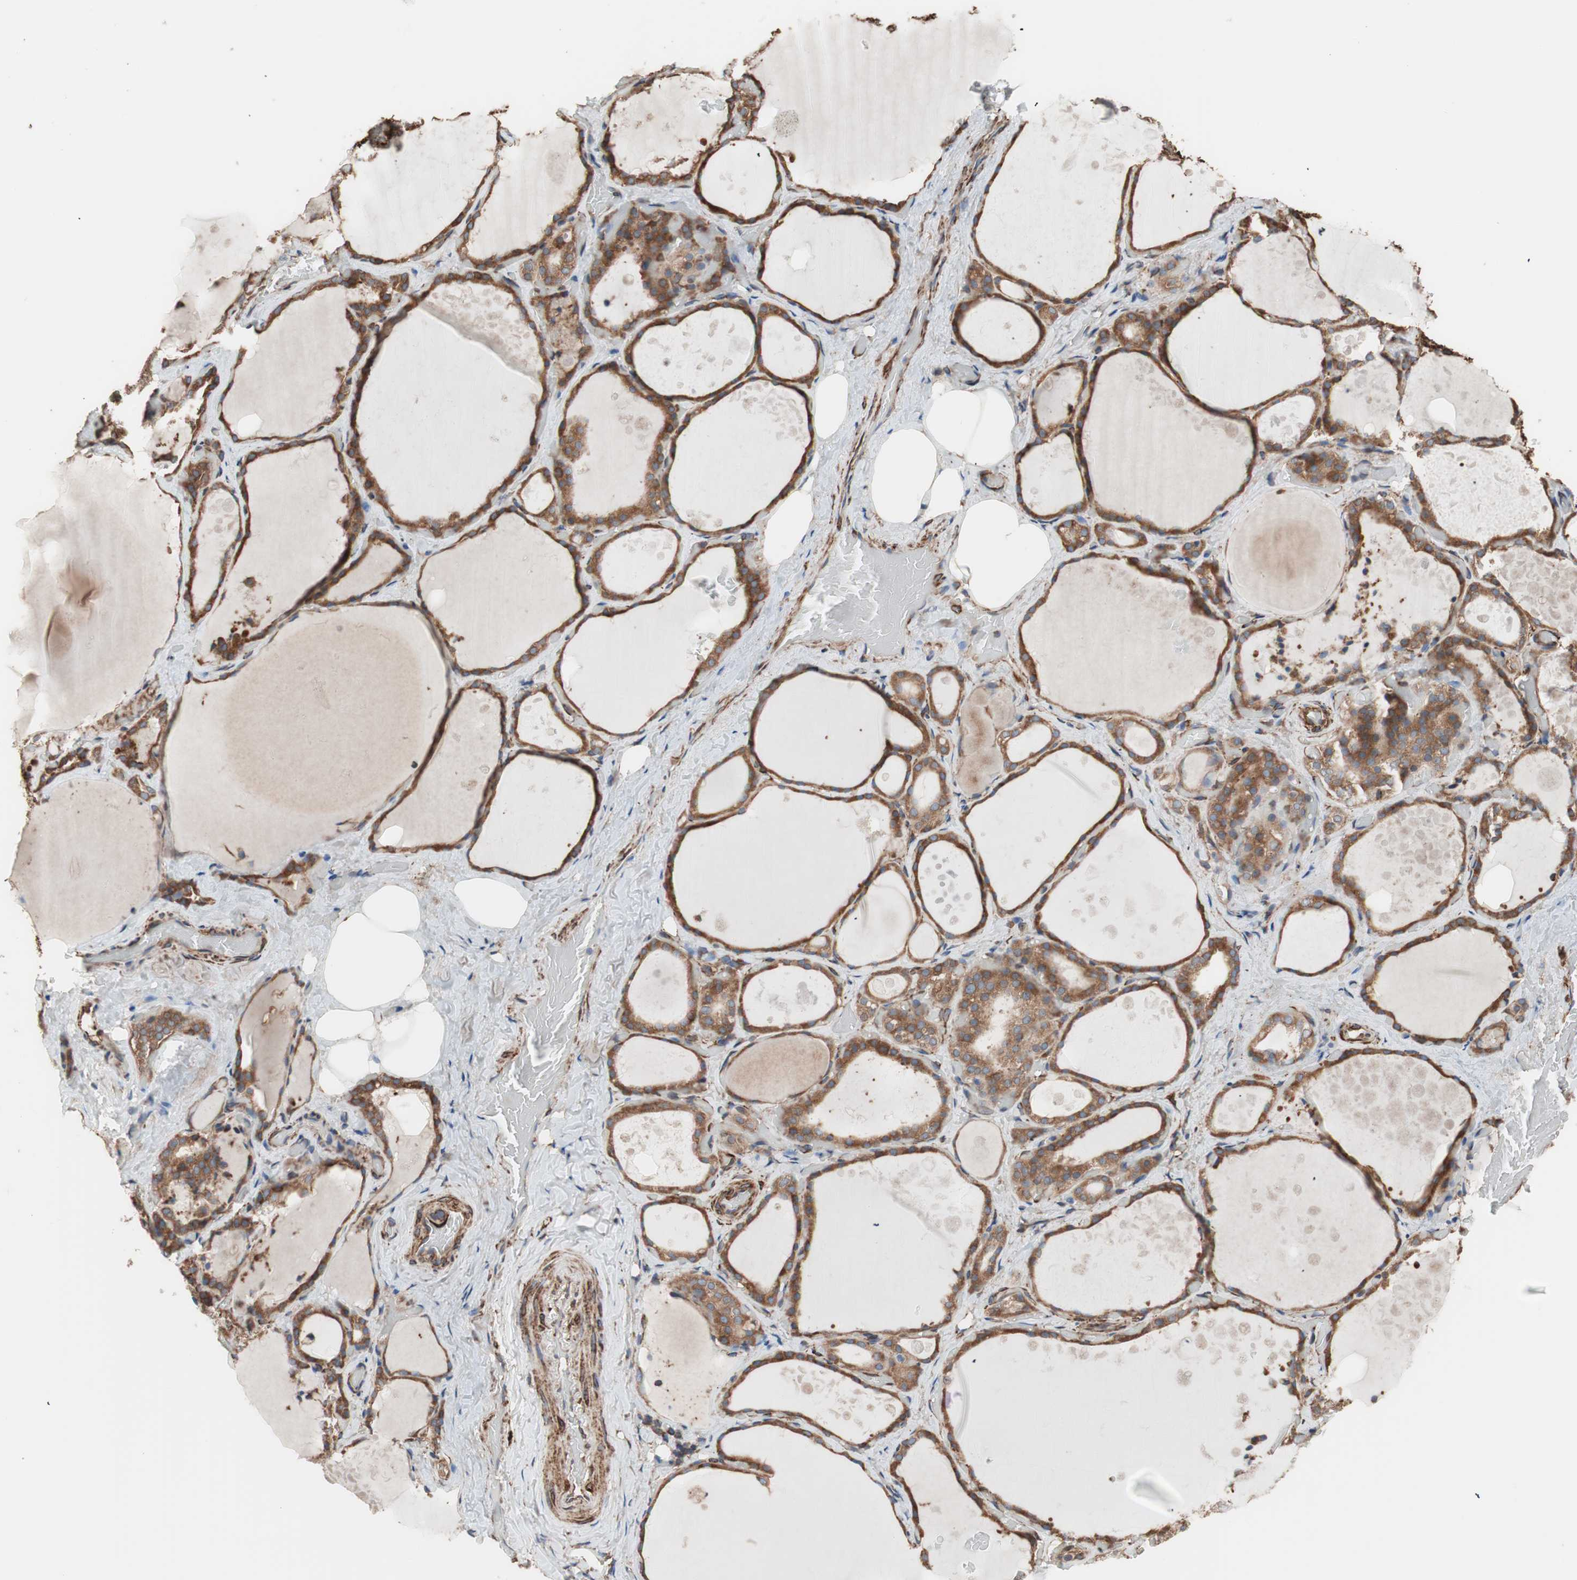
{"staining": {"intensity": "strong", "quantity": ">75%", "location": "cytoplasmic/membranous"}, "tissue": "thyroid gland", "cell_type": "Glandular cells", "image_type": "normal", "snomed": [{"axis": "morphology", "description": "Normal tissue, NOS"}, {"axis": "topography", "description": "Thyroid gland"}], "caption": "Immunohistochemical staining of benign human thyroid gland reveals >75% levels of strong cytoplasmic/membranous protein positivity in about >75% of glandular cells. (Stains: DAB (3,3'-diaminobenzidine) in brown, nuclei in blue, Microscopy: brightfield microscopy at high magnification).", "gene": "GPSM2", "patient": {"sex": "male", "age": 61}}